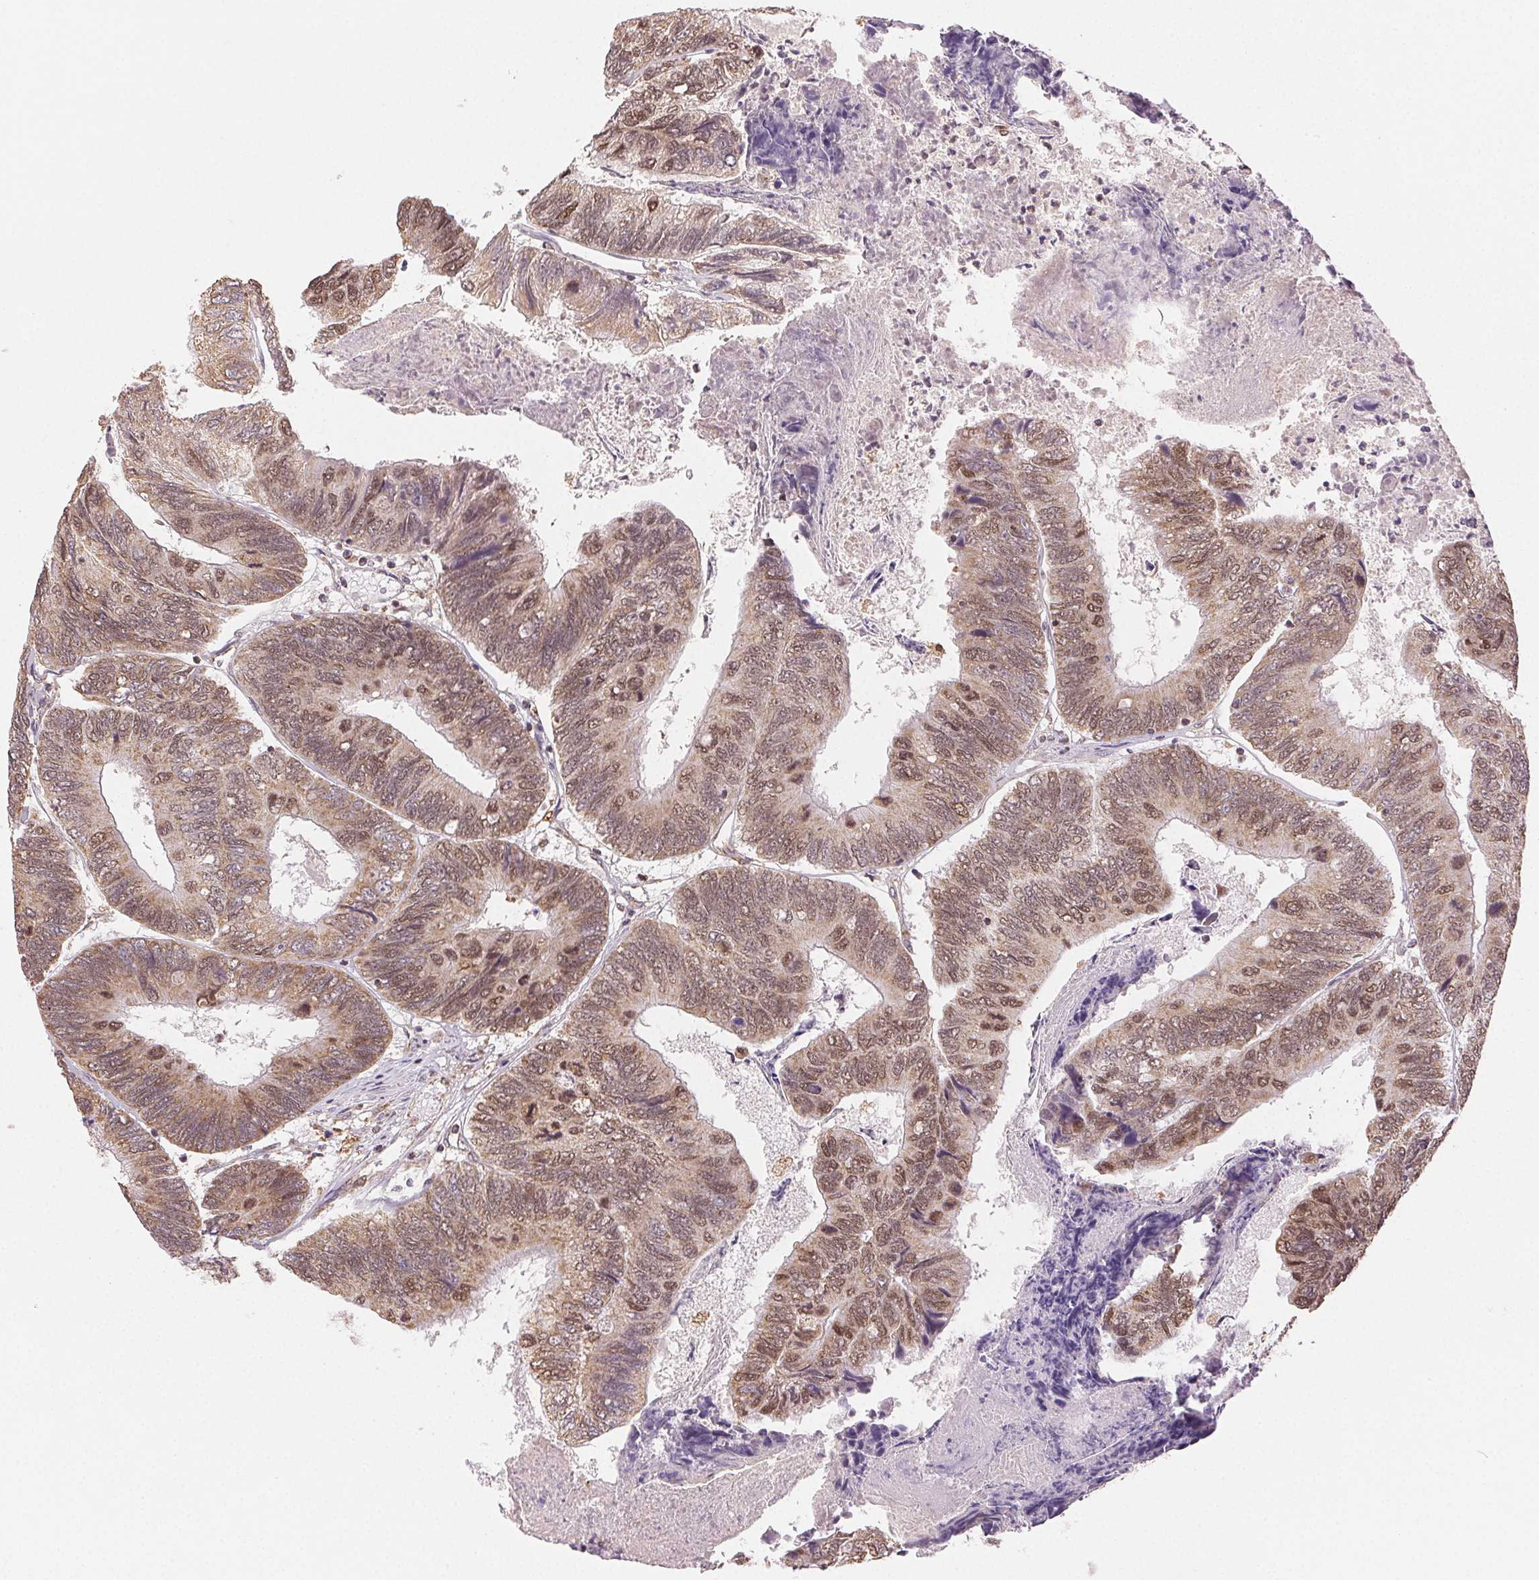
{"staining": {"intensity": "moderate", "quantity": ">75%", "location": "nuclear"}, "tissue": "colorectal cancer", "cell_type": "Tumor cells", "image_type": "cancer", "snomed": [{"axis": "morphology", "description": "Adenocarcinoma, NOS"}, {"axis": "topography", "description": "Colon"}], "caption": "A high-resolution micrograph shows immunohistochemistry staining of colorectal adenocarcinoma, which displays moderate nuclear positivity in approximately >75% of tumor cells. The protein is shown in brown color, while the nuclei are stained blue.", "gene": "PIWIL4", "patient": {"sex": "female", "age": 67}}